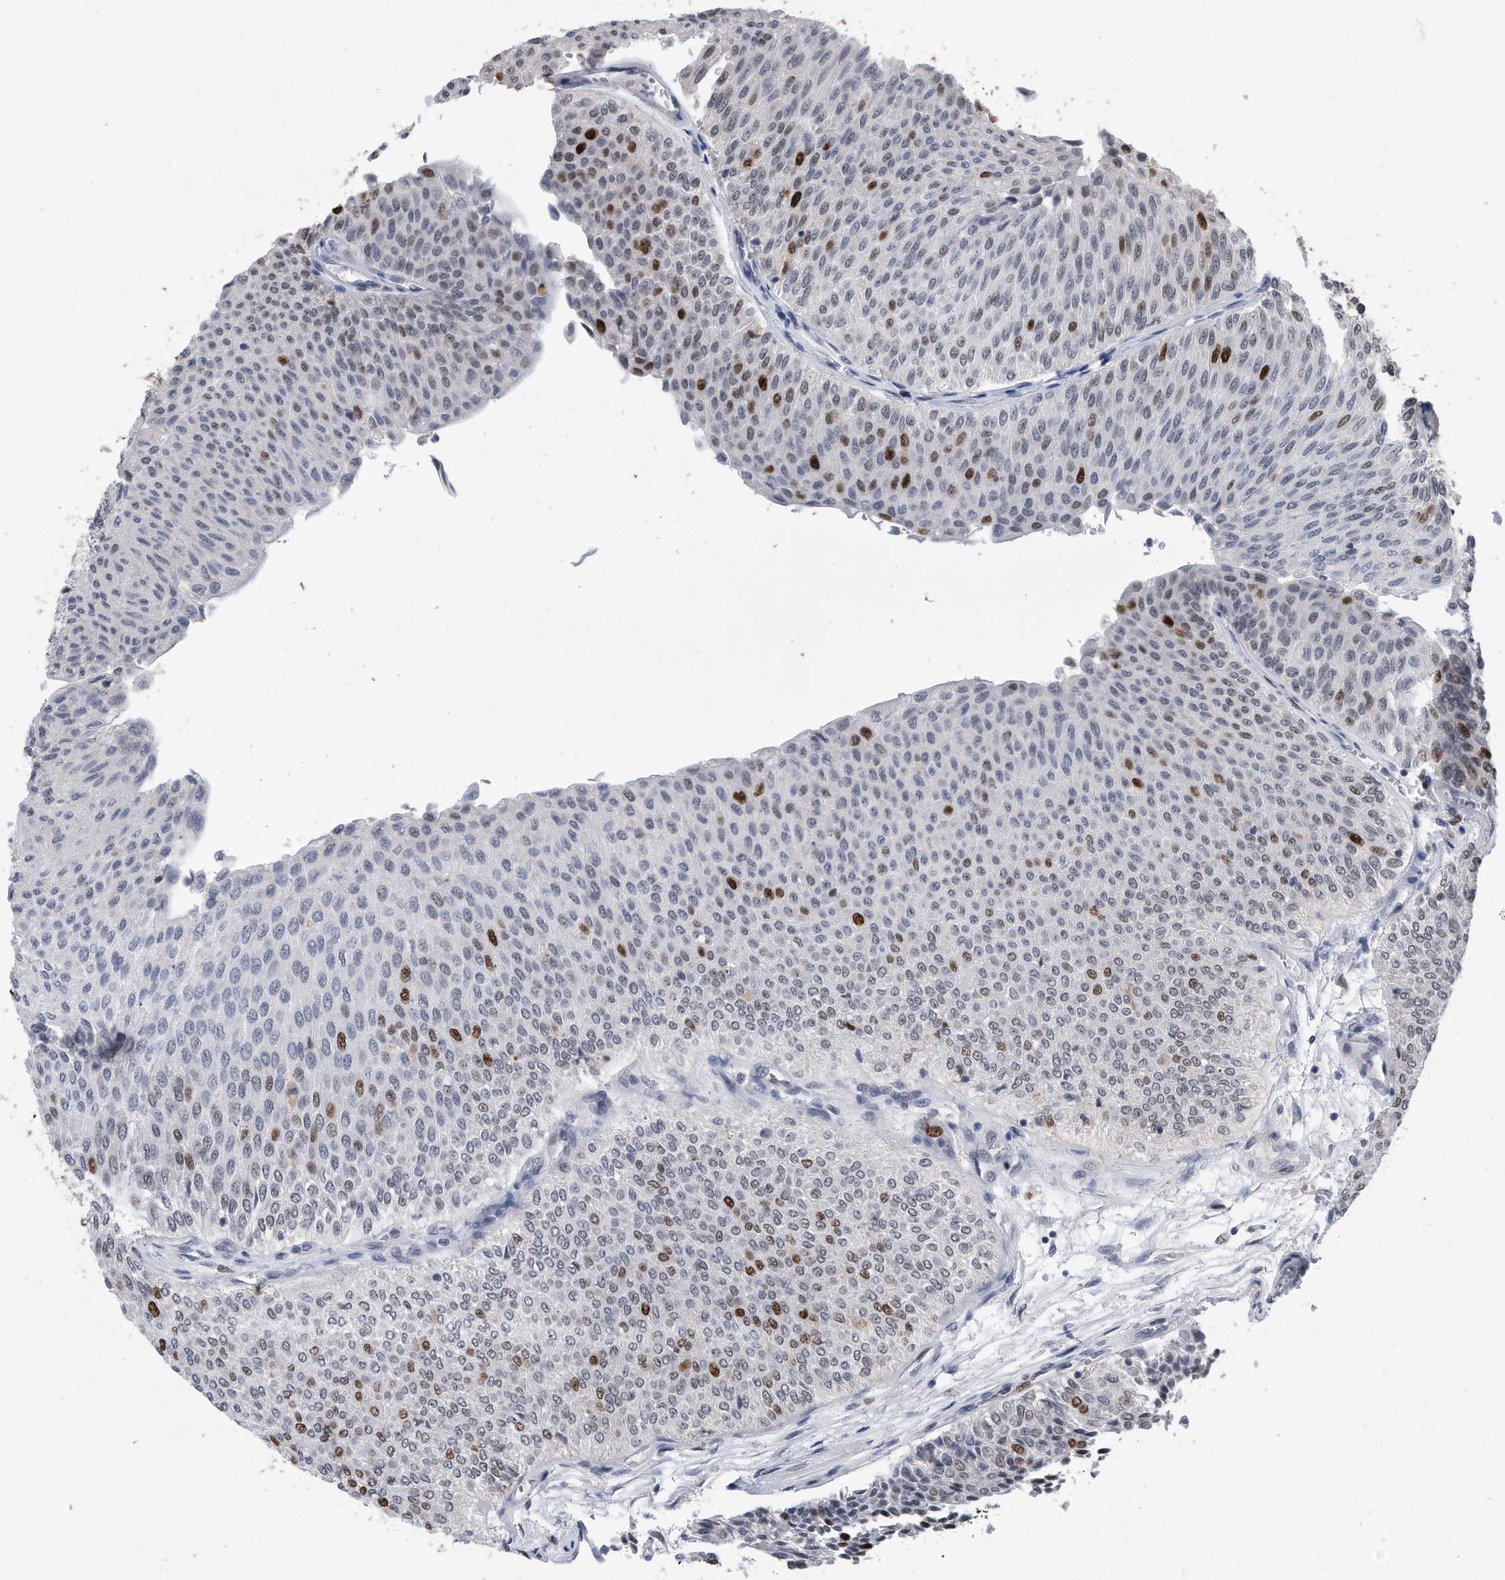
{"staining": {"intensity": "strong", "quantity": "<25%", "location": "nuclear"}, "tissue": "urothelial cancer", "cell_type": "Tumor cells", "image_type": "cancer", "snomed": [{"axis": "morphology", "description": "Urothelial carcinoma, Low grade"}, {"axis": "topography", "description": "Urinary bladder"}], "caption": "The micrograph exhibits immunohistochemical staining of urothelial cancer. There is strong nuclear staining is identified in about <25% of tumor cells. Using DAB (3,3'-diaminobenzidine) (brown) and hematoxylin (blue) stains, captured at high magnification using brightfield microscopy.", "gene": "PCNA", "patient": {"sex": "male", "age": 78}}